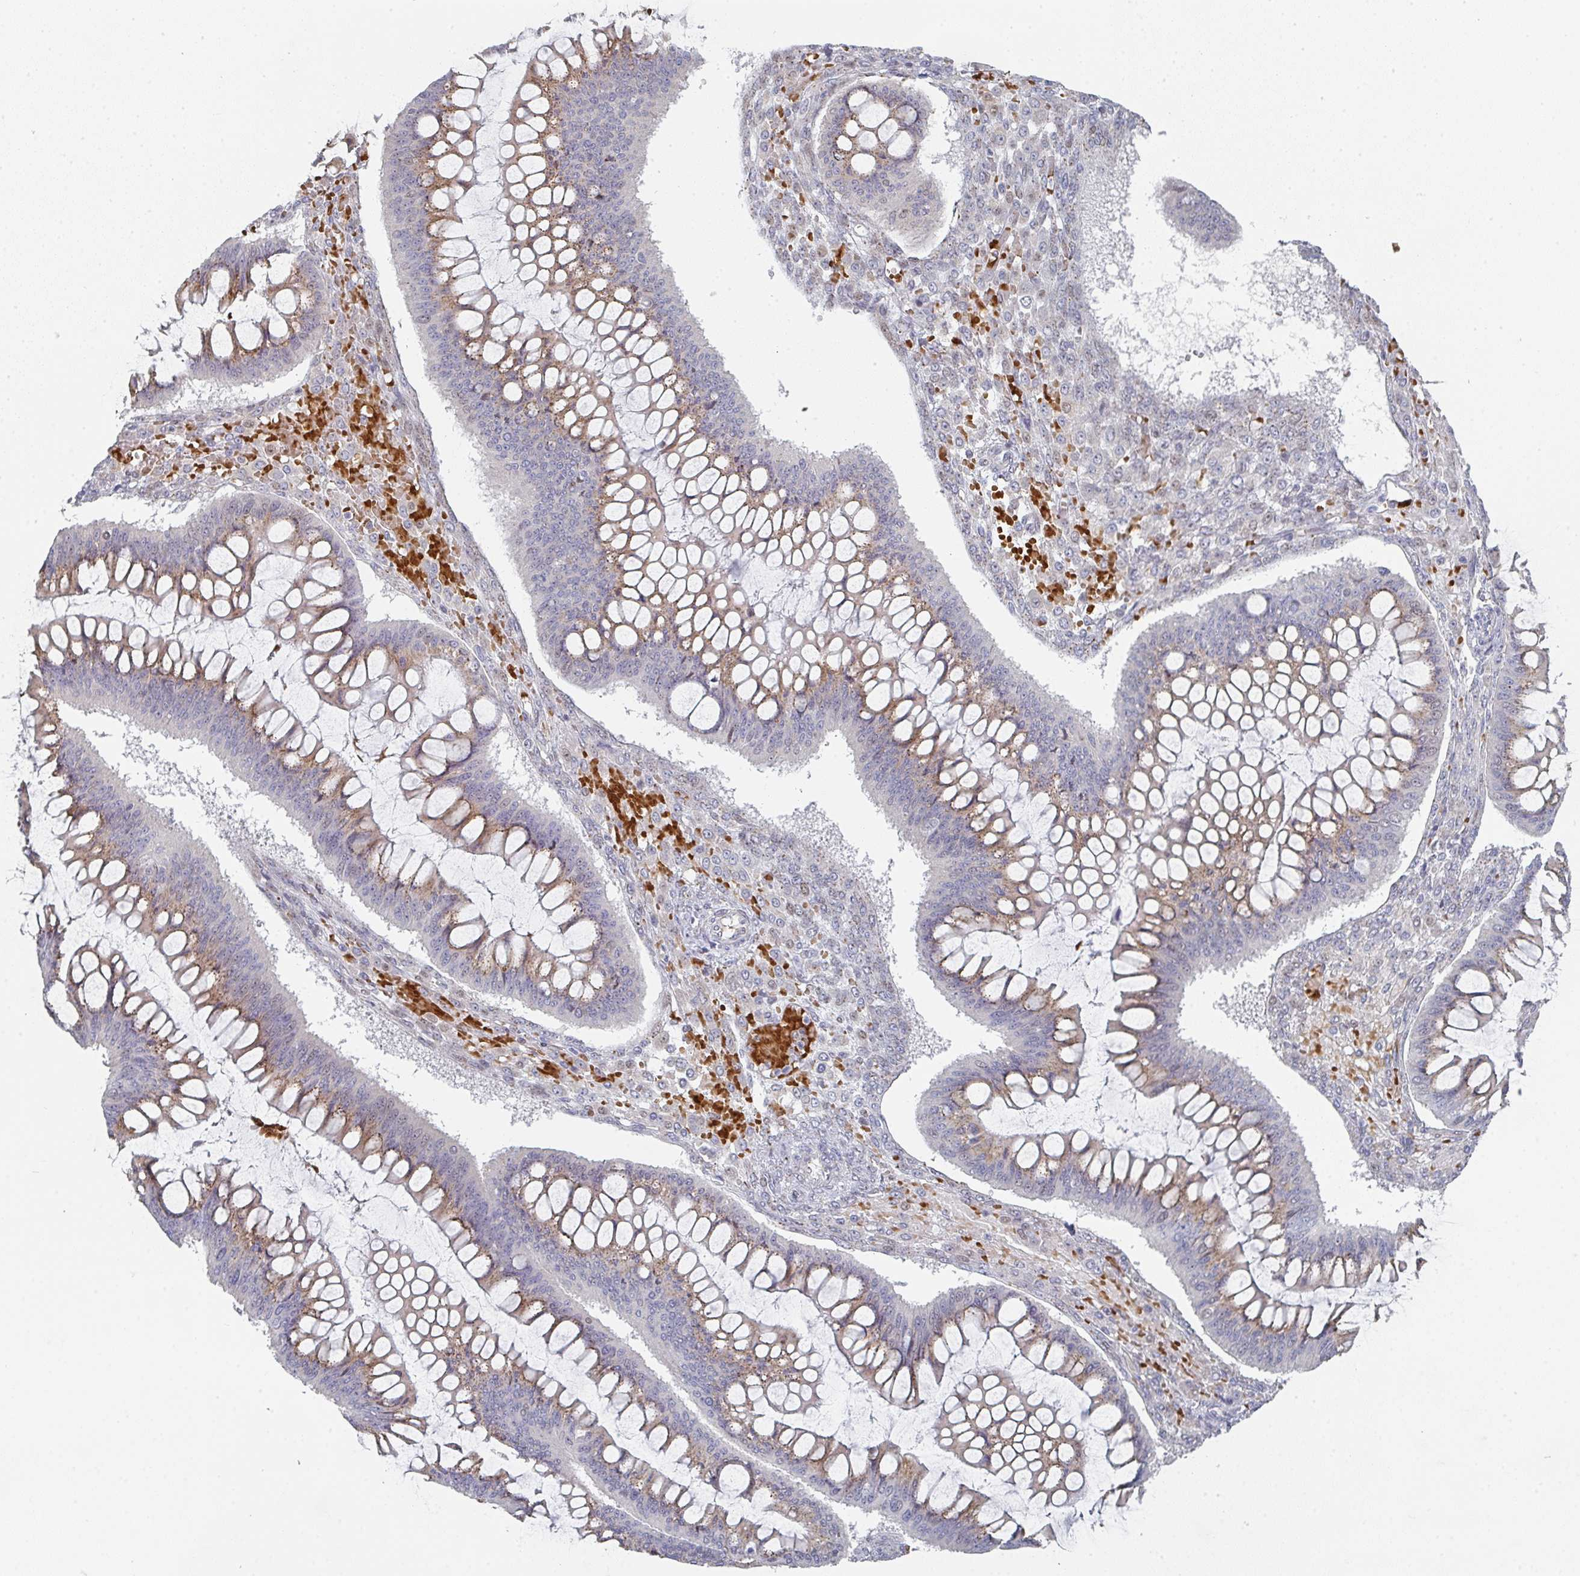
{"staining": {"intensity": "moderate", "quantity": "25%-75%", "location": "cytoplasmic/membranous"}, "tissue": "ovarian cancer", "cell_type": "Tumor cells", "image_type": "cancer", "snomed": [{"axis": "morphology", "description": "Cystadenocarcinoma, mucinous, NOS"}, {"axis": "topography", "description": "Ovary"}], "caption": "Immunohistochemical staining of ovarian mucinous cystadenocarcinoma displays medium levels of moderate cytoplasmic/membranous protein expression in about 25%-75% of tumor cells.", "gene": "ZNF526", "patient": {"sex": "female", "age": 73}}